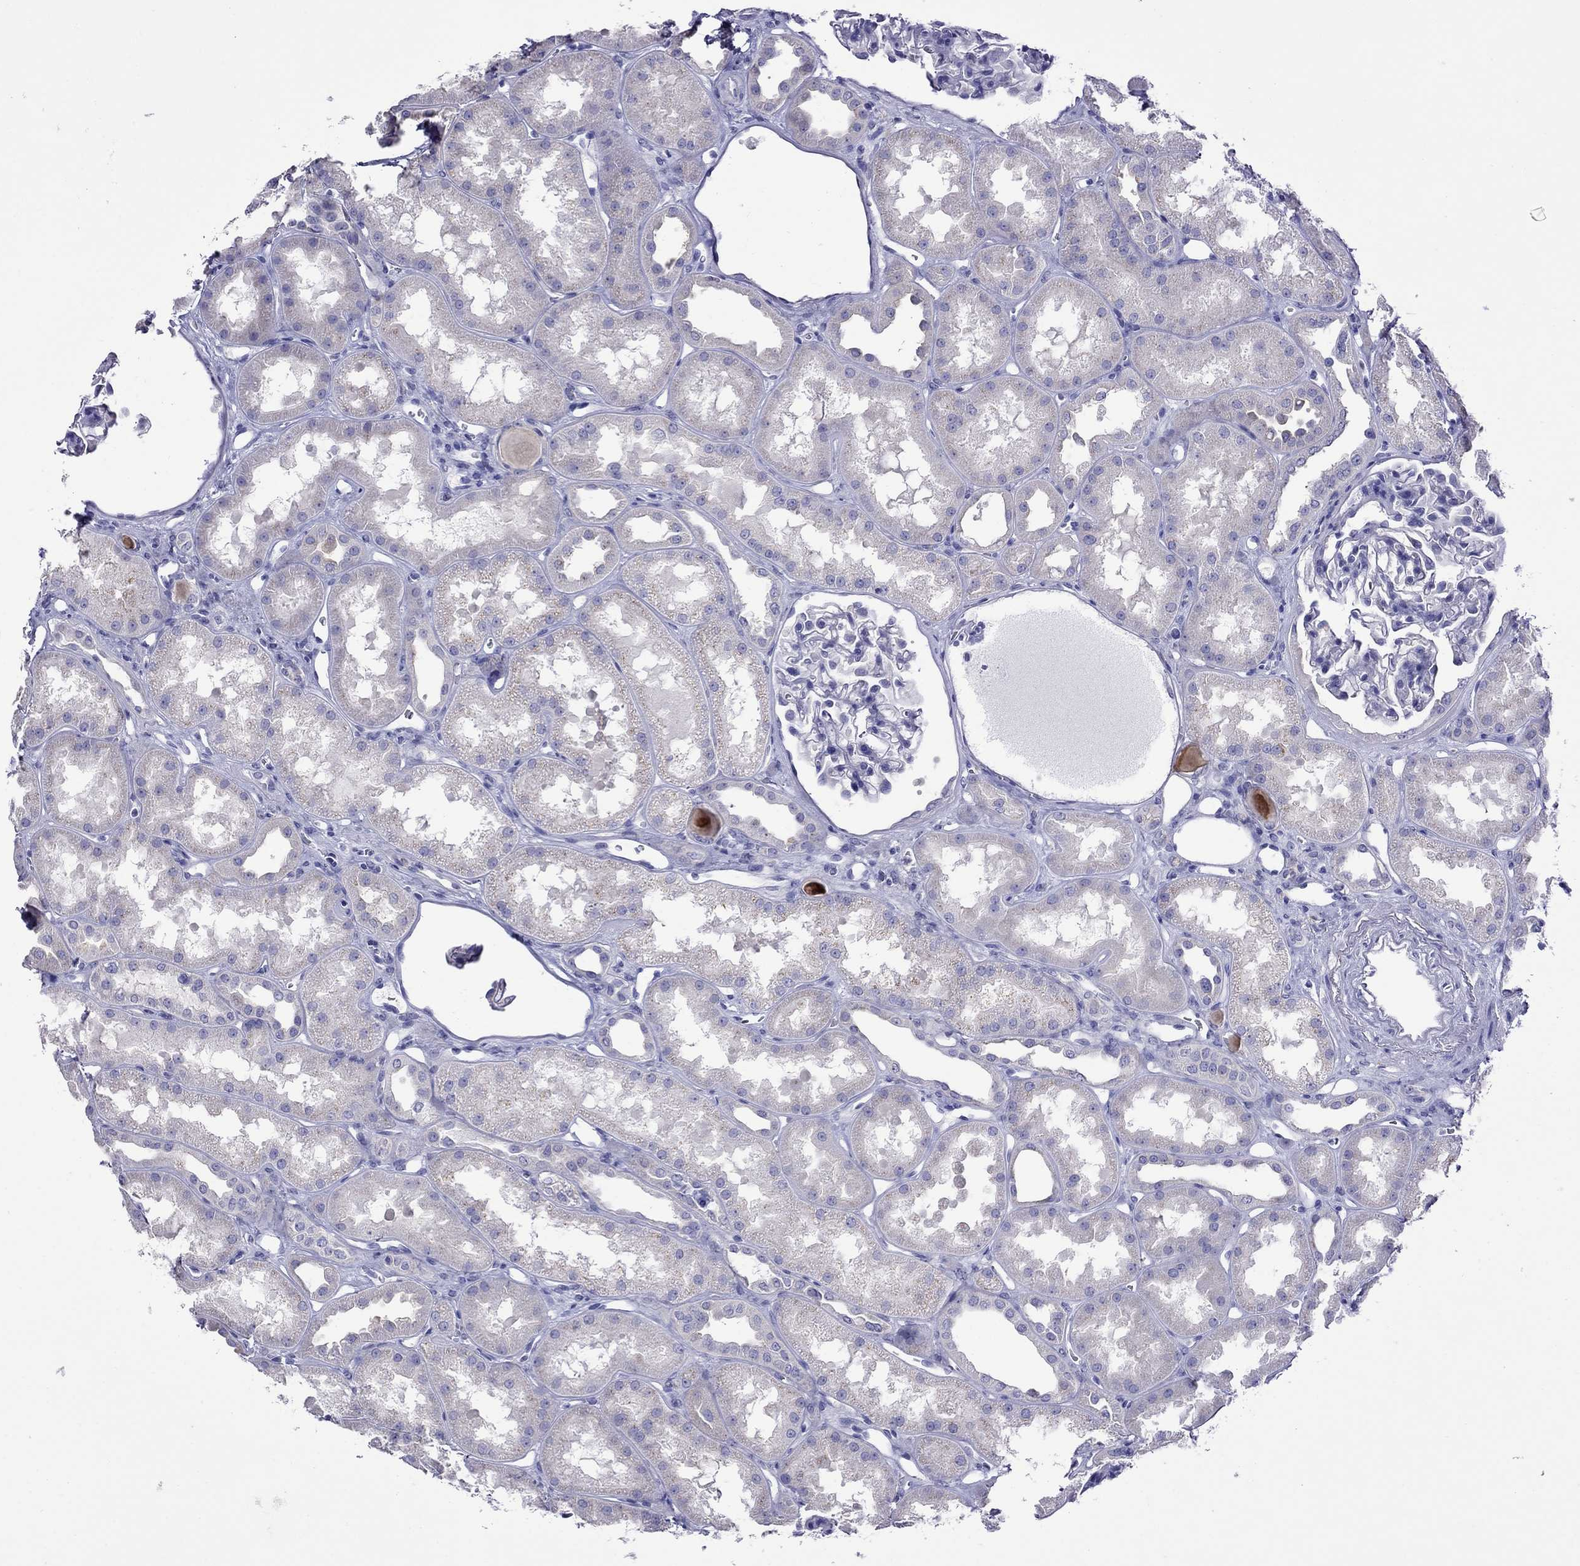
{"staining": {"intensity": "negative", "quantity": "none", "location": "none"}, "tissue": "kidney", "cell_type": "Cells in glomeruli", "image_type": "normal", "snomed": [{"axis": "morphology", "description": "Normal tissue, NOS"}, {"axis": "topography", "description": "Kidney"}], "caption": "A micrograph of kidney stained for a protein demonstrates no brown staining in cells in glomeruli. (IHC, brightfield microscopy, high magnification).", "gene": "MPZ", "patient": {"sex": "male", "age": 61}}